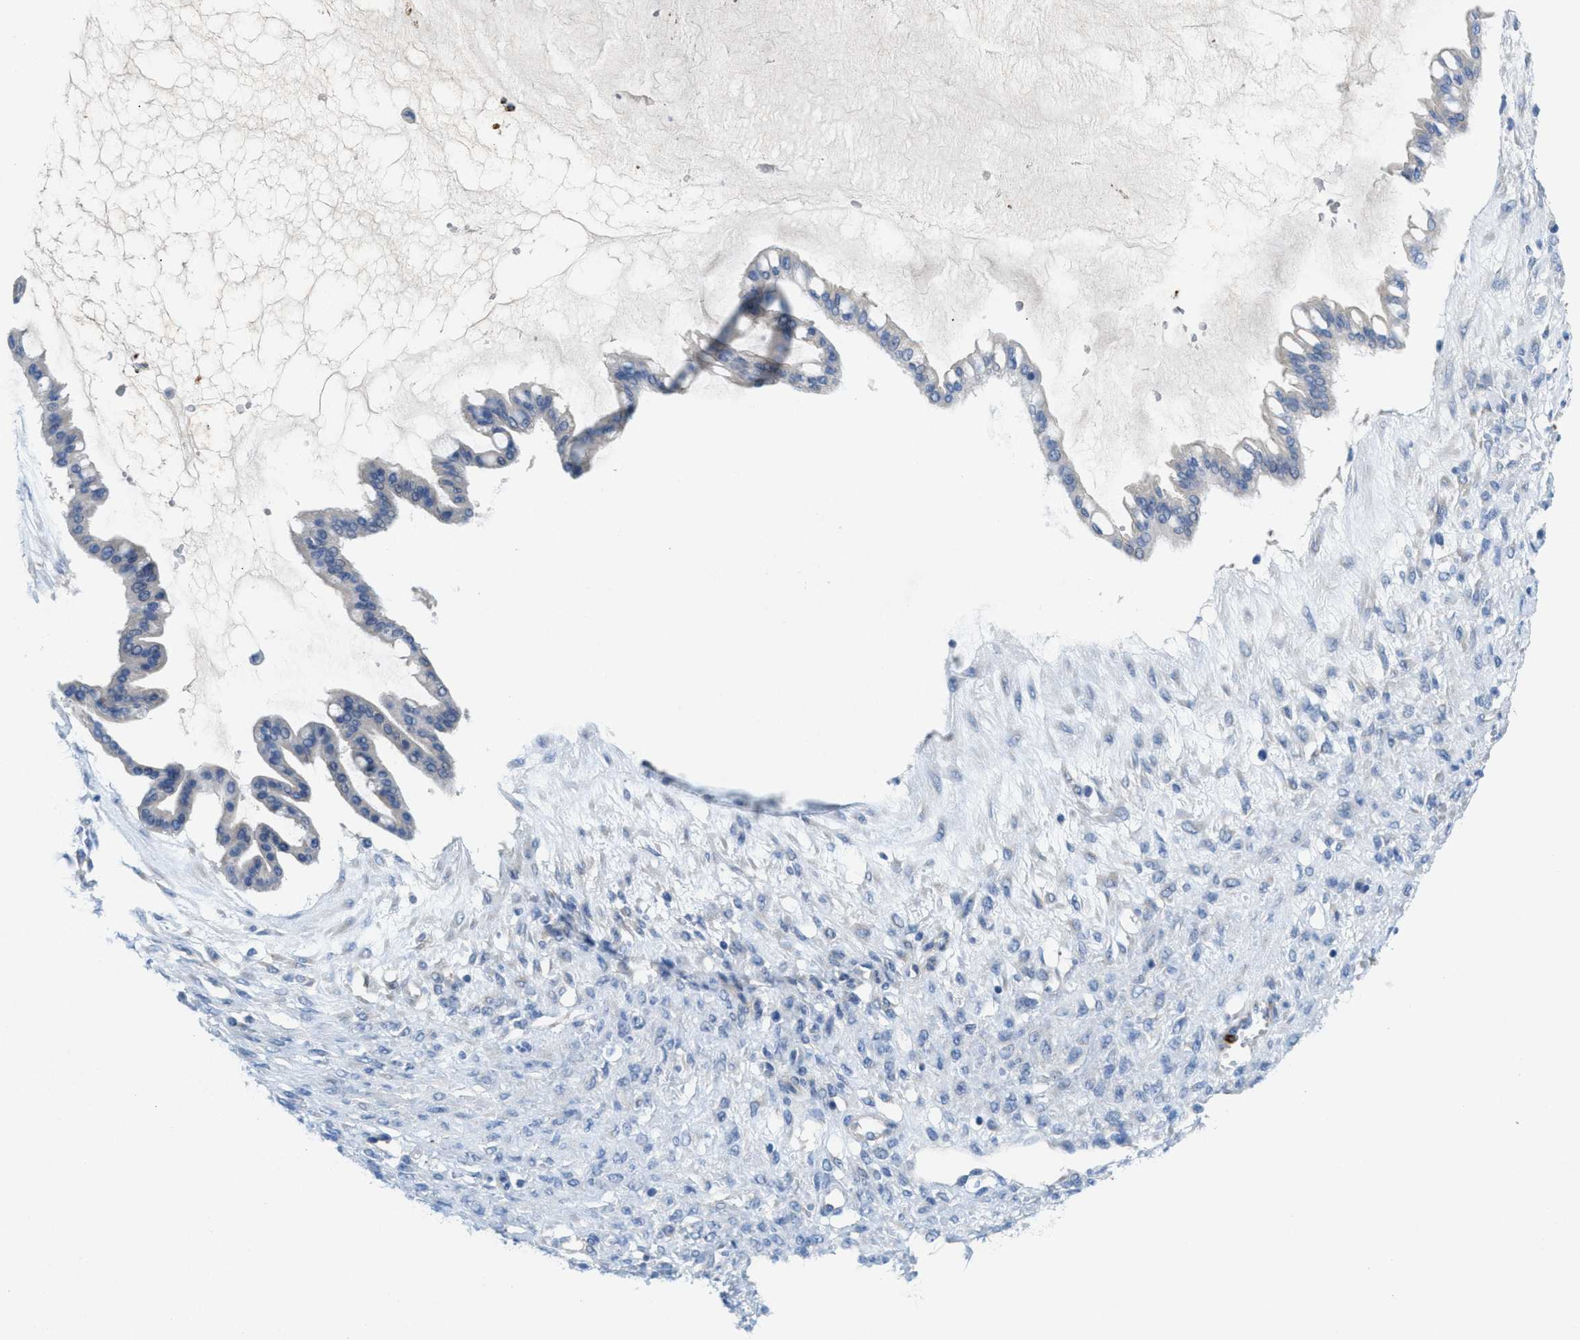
{"staining": {"intensity": "negative", "quantity": "none", "location": "none"}, "tissue": "ovarian cancer", "cell_type": "Tumor cells", "image_type": "cancer", "snomed": [{"axis": "morphology", "description": "Cystadenocarcinoma, mucinous, NOS"}, {"axis": "topography", "description": "Ovary"}], "caption": "There is no significant expression in tumor cells of ovarian cancer (mucinous cystadenocarcinoma). The staining was performed using DAB to visualize the protein expression in brown, while the nuclei were stained in blue with hematoxylin (Magnification: 20x).", "gene": "CMTM1", "patient": {"sex": "female", "age": 73}}